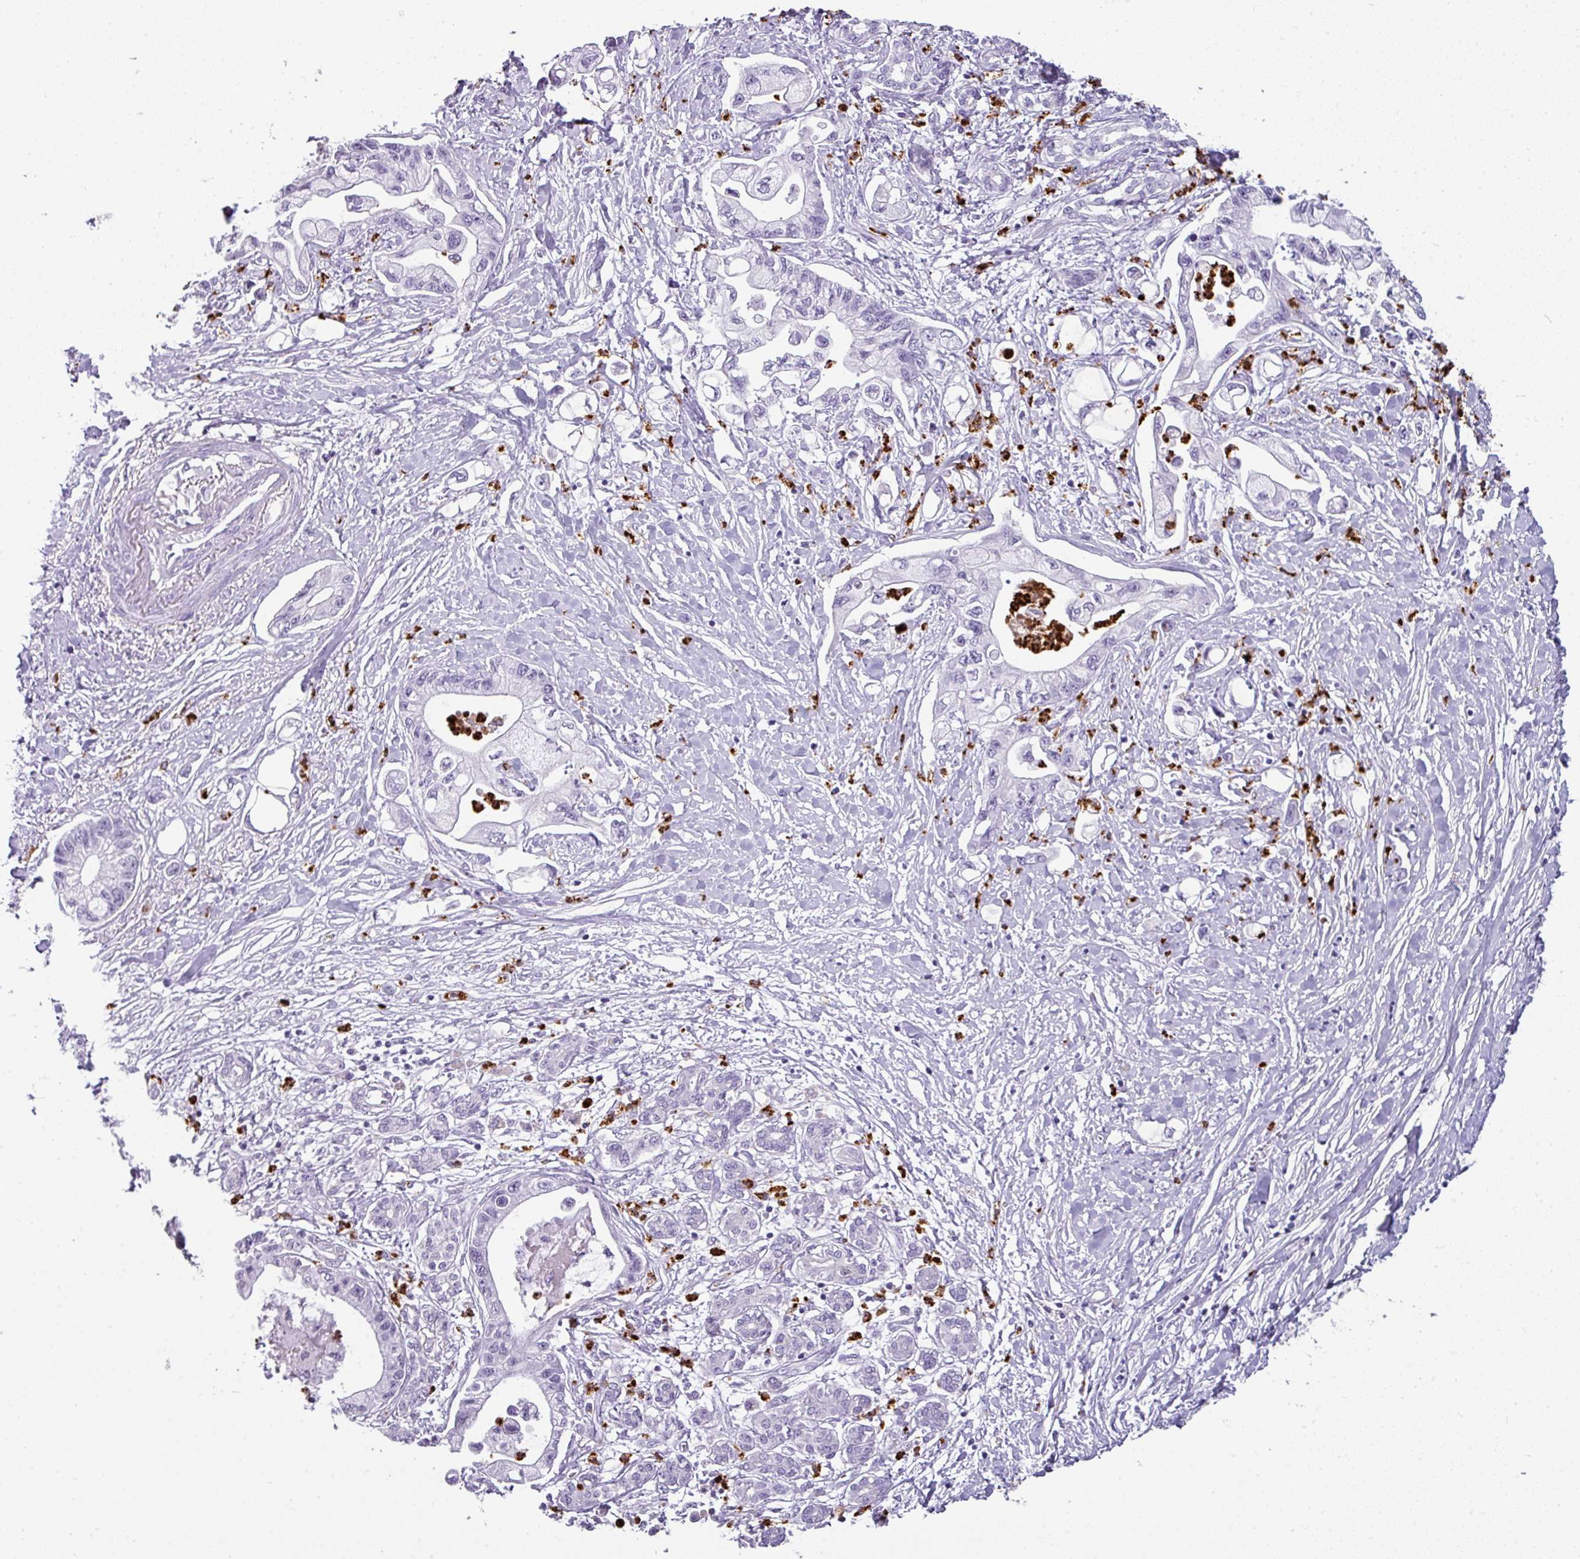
{"staining": {"intensity": "negative", "quantity": "none", "location": "none"}, "tissue": "pancreatic cancer", "cell_type": "Tumor cells", "image_type": "cancer", "snomed": [{"axis": "morphology", "description": "Adenocarcinoma, NOS"}, {"axis": "topography", "description": "Pancreas"}], "caption": "Tumor cells show no significant protein staining in adenocarcinoma (pancreatic).", "gene": "CTSG", "patient": {"sex": "male", "age": 61}}